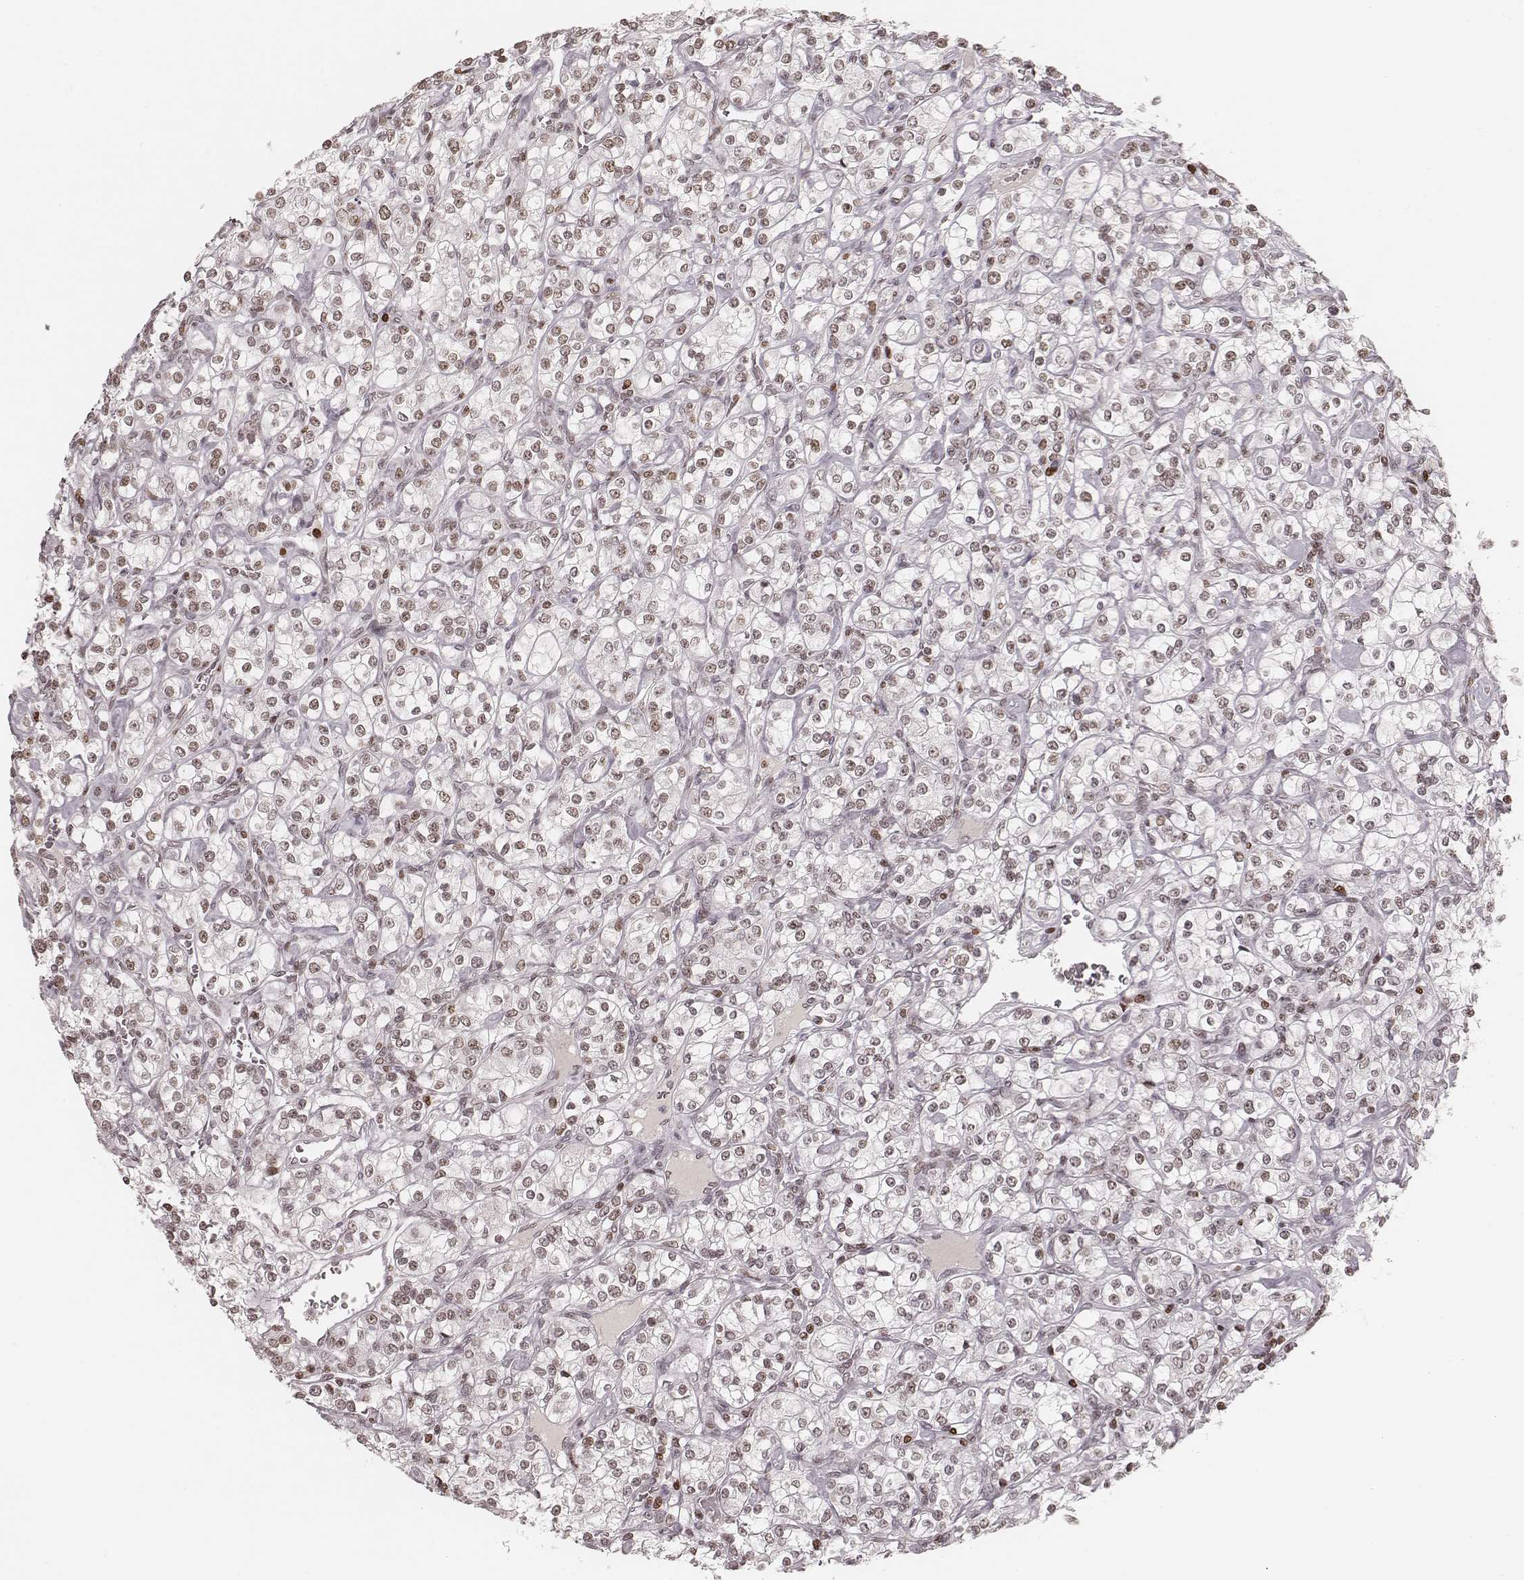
{"staining": {"intensity": "moderate", "quantity": ">75%", "location": "nuclear"}, "tissue": "renal cancer", "cell_type": "Tumor cells", "image_type": "cancer", "snomed": [{"axis": "morphology", "description": "Adenocarcinoma, NOS"}, {"axis": "topography", "description": "Kidney"}], "caption": "Renal adenocarcinoma stained for a protein (brown) displays moderate nuclear positive positivity in about >75% of tumor cells.", "gene": "PARP1", "patient": {"sex": "male", "age": 77}}